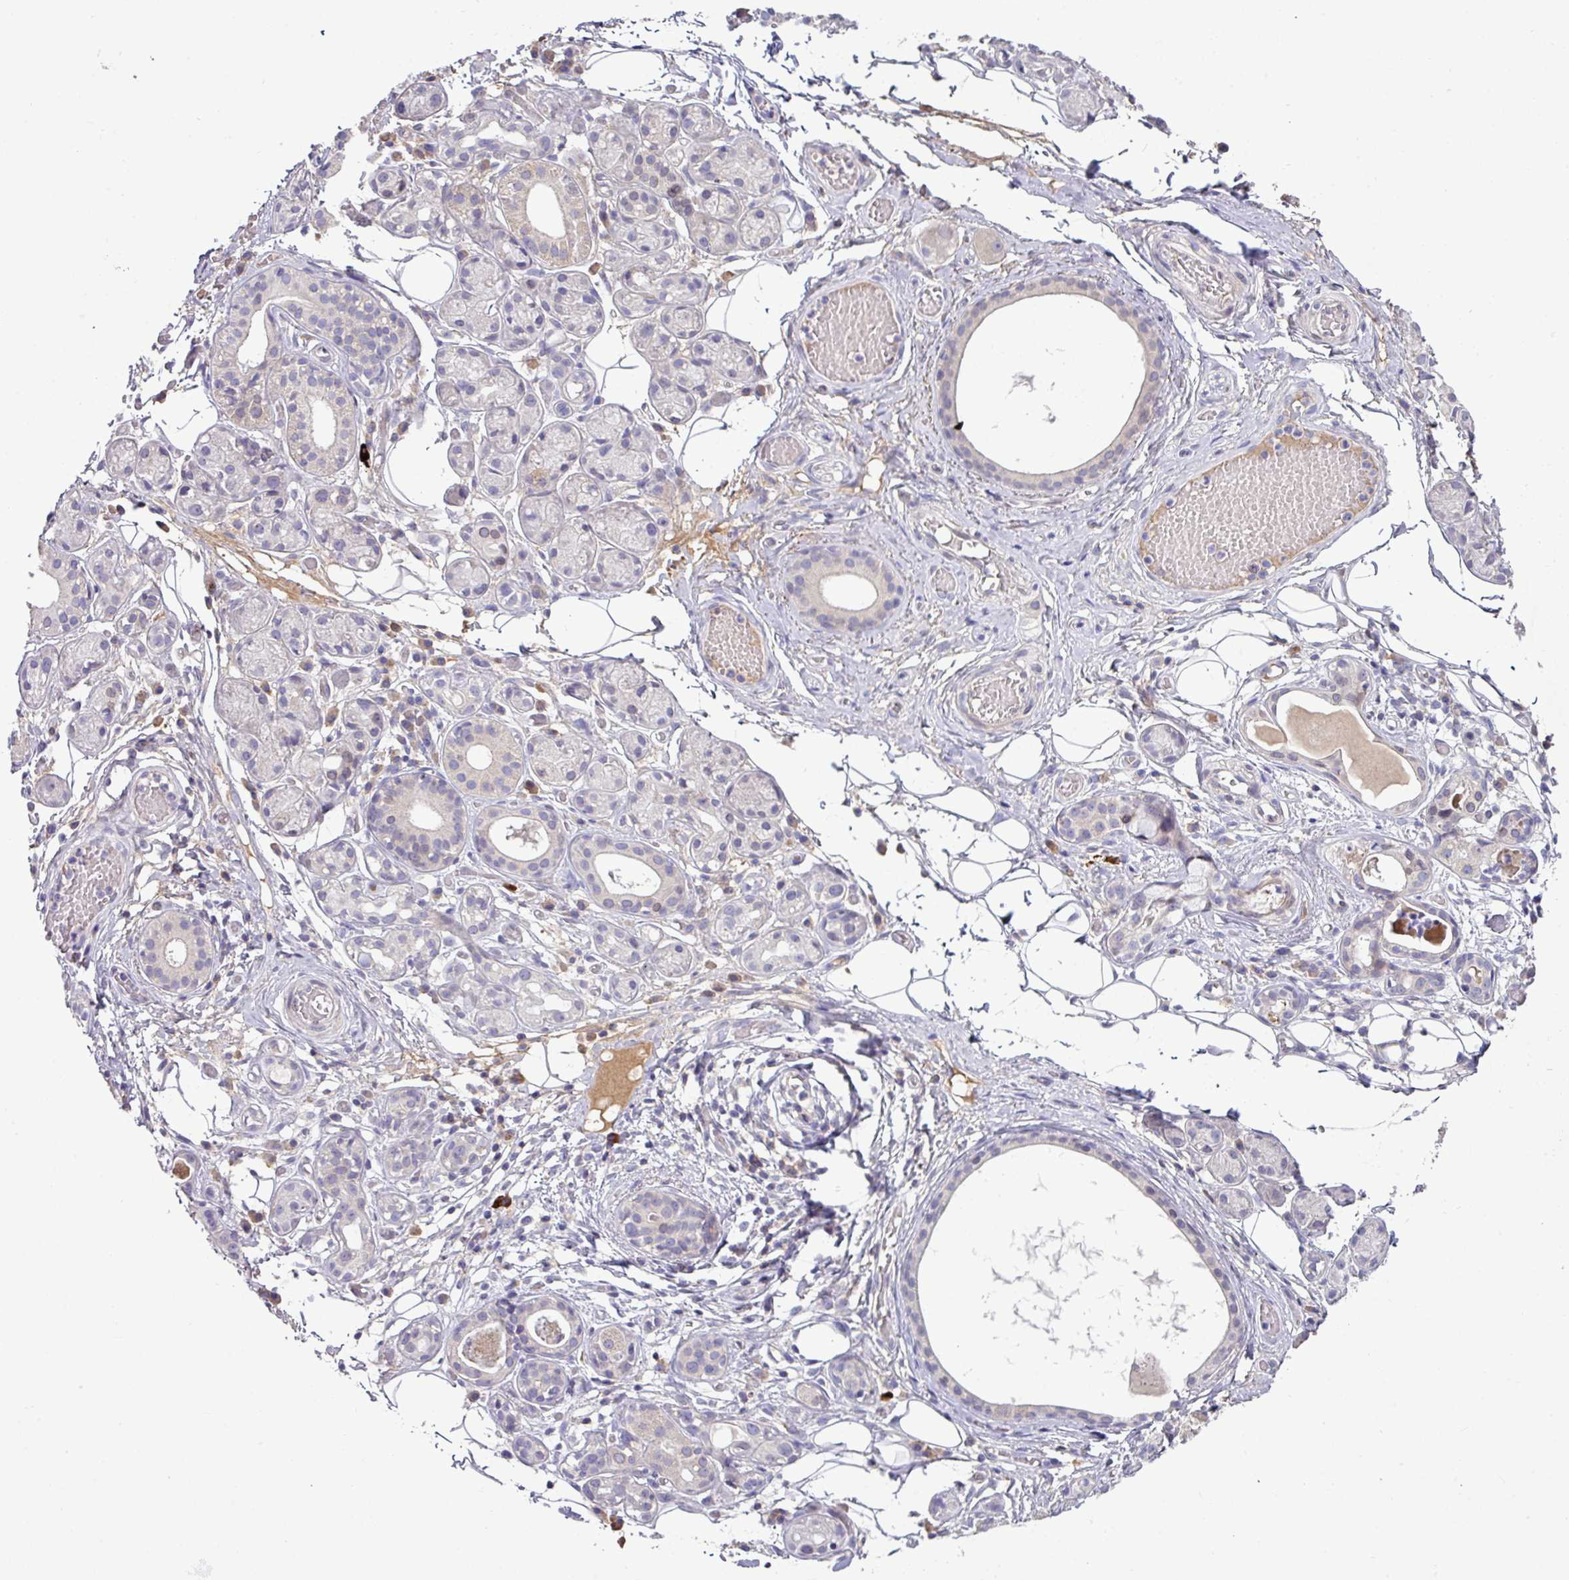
{"staining": {"intensity": "negative", "quantity": "none", "location": "none"}, "tissue": "salivary gland", "cell_type": "Glandular cells", "image_type": "normal", "snomed": [{"axis": "morphology", "description": "Normal tissue, NOS"}, {"axis": "topography", "description": "Salivary gland"}], "caption": "Glandular cells show no significant protein positivity in unremarkable salivary gland. (Brightfield microscopy of DAB (3,3'-diaminobenzidine) IHC at high magnification).", "gene": "SLAMF6", "patient": {"sex": "male", "age": 82}}